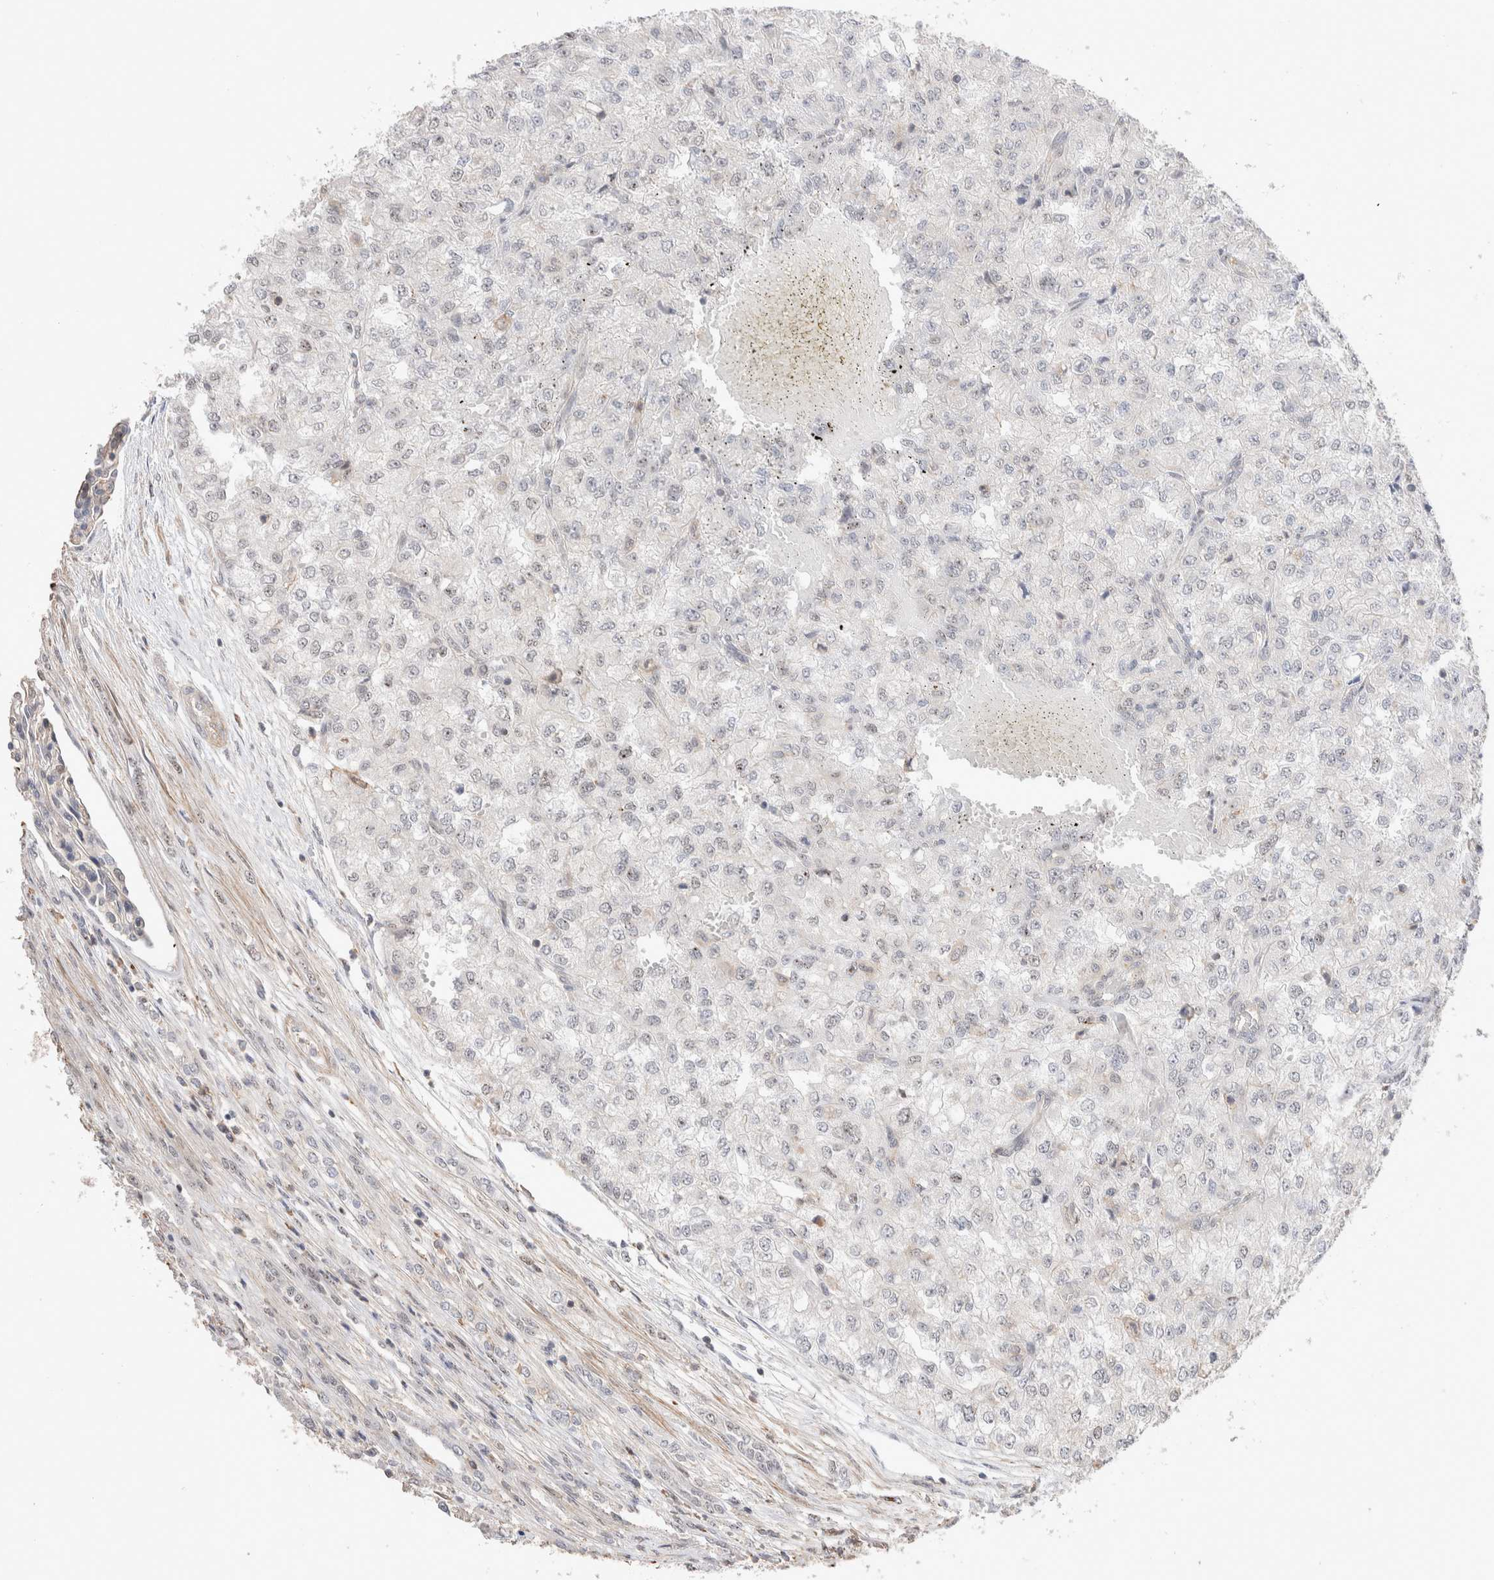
{"staining": {"intensity": "negative", "quantity": "none", "location": "none"}, "tissue": "renal cancer", "cell_type": "Tumor cells", "image_type": "cancer", "snomed": [{"axis": "morphology", "description": "Adenocarcinoma, NOS"}, {"axis": "topography", "description": "Kidney"}], "caption": "Immunohistochemical staining of renal cancer demonstrates no significant staining in tumor cells. (DAB immunohistochemistry (IHC) visualized using brightfield microscopy, high magnification).", "gene": "ZNF704", "patient": {"sex": "female", "age": 54}}